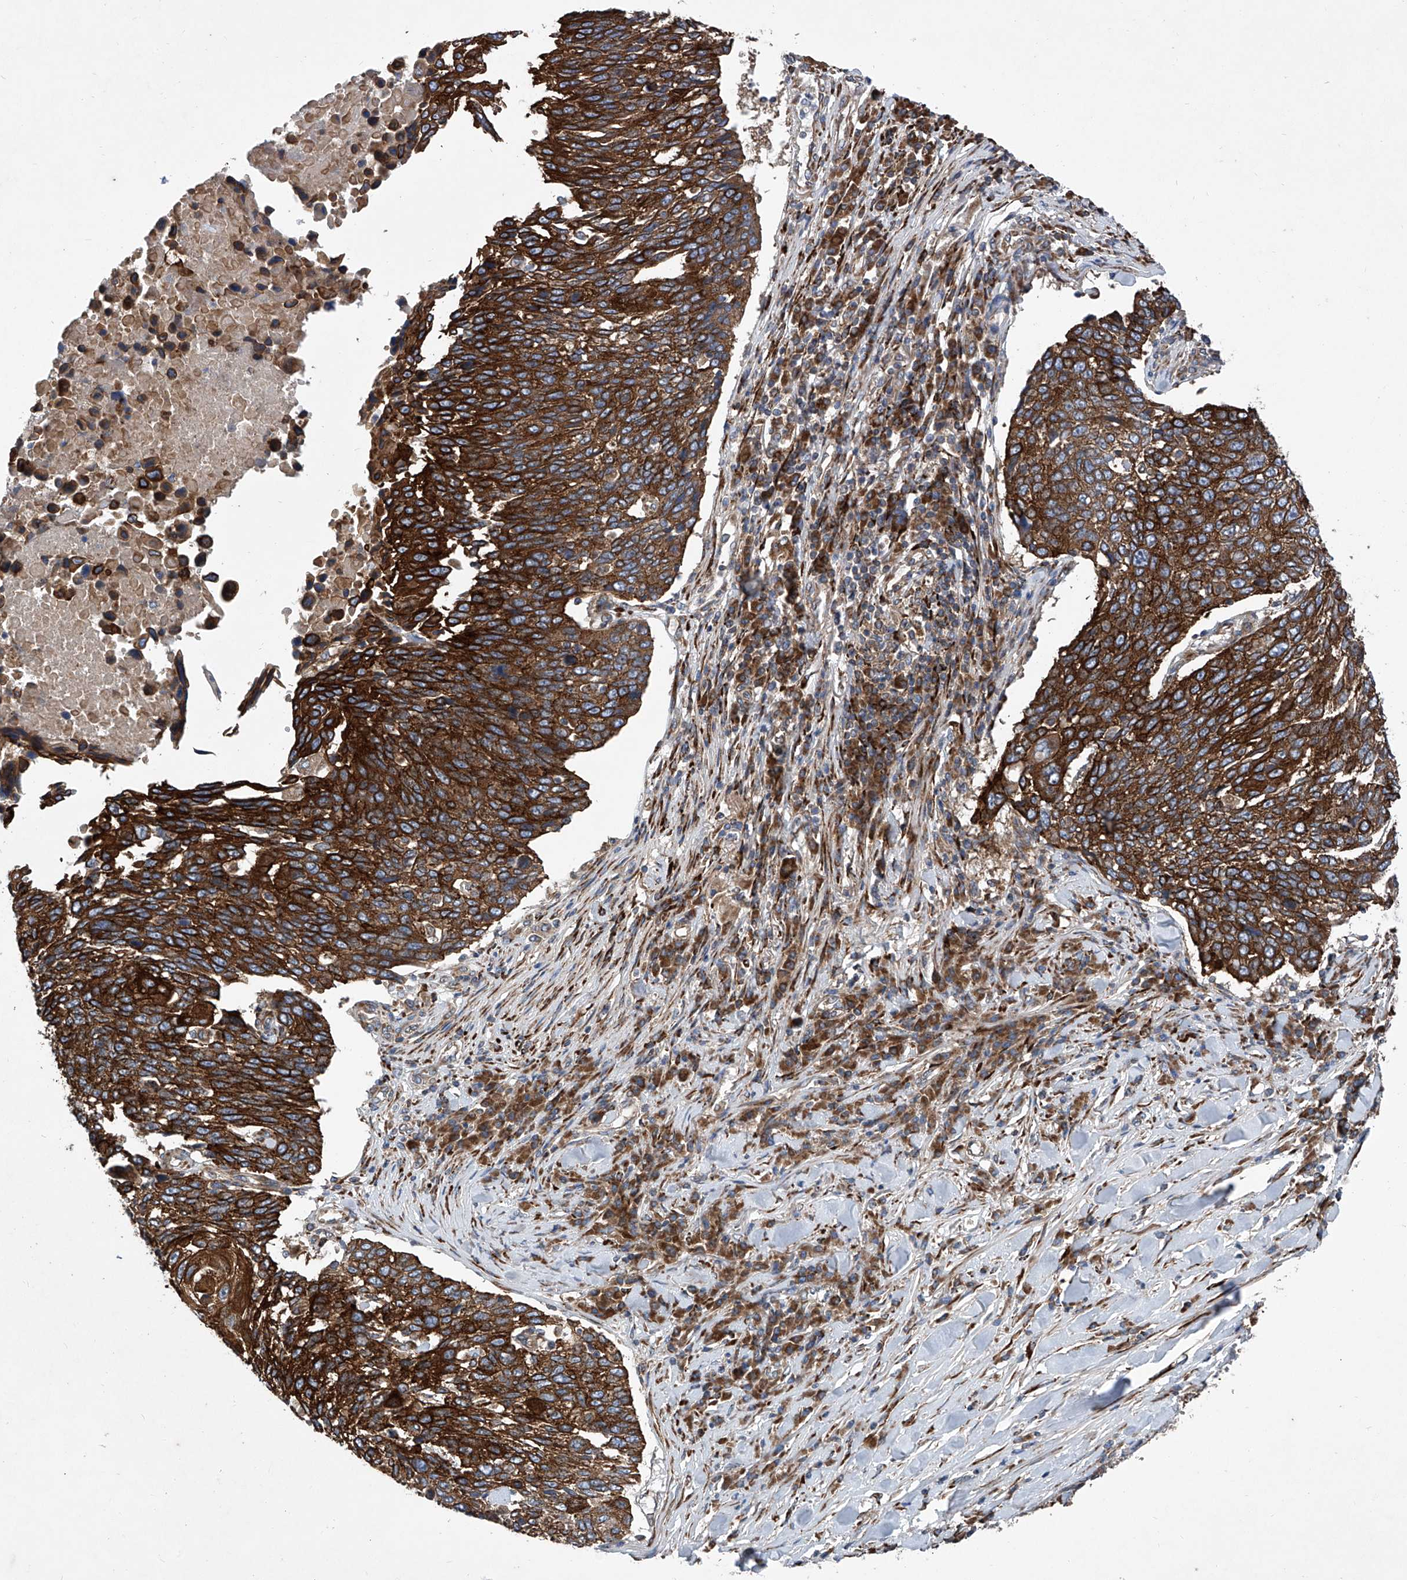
{"staining": {"intensity": "strong", "quantity": ">75%", "location": "cytoplasmic/membranous"}, "tissue": "lung cancer", "cell_type": "Tumor cells", "image_type": "cancer", "snomed": [{"axis": "morphology", "description": "Squamous cell carcinoma, NOS"}, {"axis": "topography", "description": "Lung"}], "caption": "Immunohistochemistry histopathology image of neoplastic tissue: lung cancer stained using immunohistochemistry (IHC) reveals high levels of strong protein expression localized specifically in the cytoplasmic/membranous of tumor cells, appearing as a cytoplasmic/membranous brown color.", "gene": "ASCC3", "patient": {"sex": "male", "age": 66}}